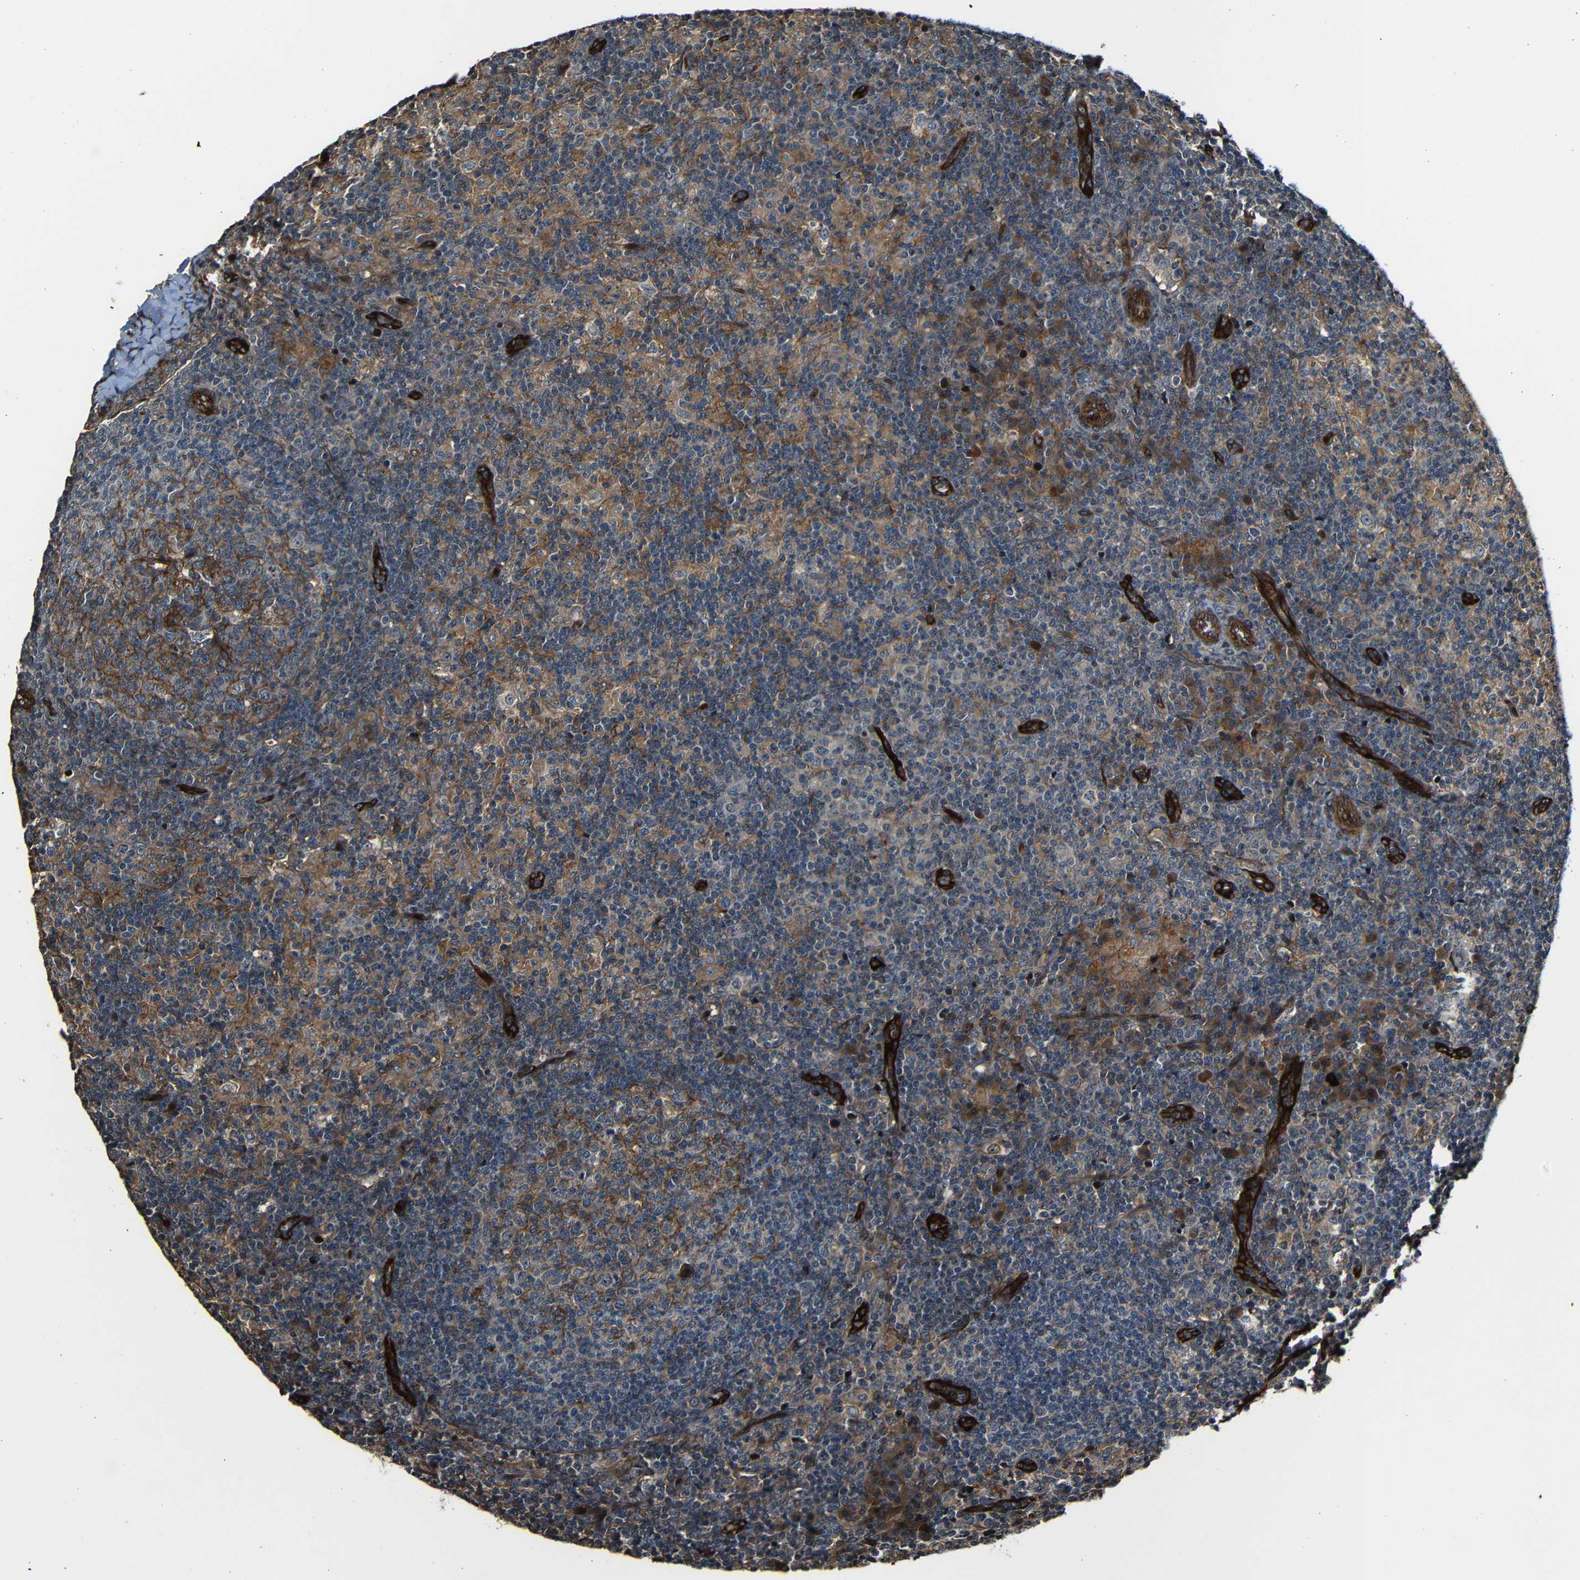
{"staining": {"intensity": "moderate", "quantity": "<25%", "location": "cytoplasmic/membranous"}, "tissue": "lymph node", "cell_type": "Germinal center cells", "image_type": "normal", "snomed": [{"axis": "morphology", "description": "Normal tissue, NOS"}, {"axis": "morphology", "description": "Inflammation, NOS"}, {"axis": "topography", "description": "Lymph node"}], "caption": "Germinal center cells demonstrate moderate cytoplasmic/membranous positivity in about <25% of cells in unremarkable lymph node. (brown staining indicates protein expression, while blue staining denotes nuclei).", "gene": "RELL1", "patient": {"sex": "male", "age": 55}}